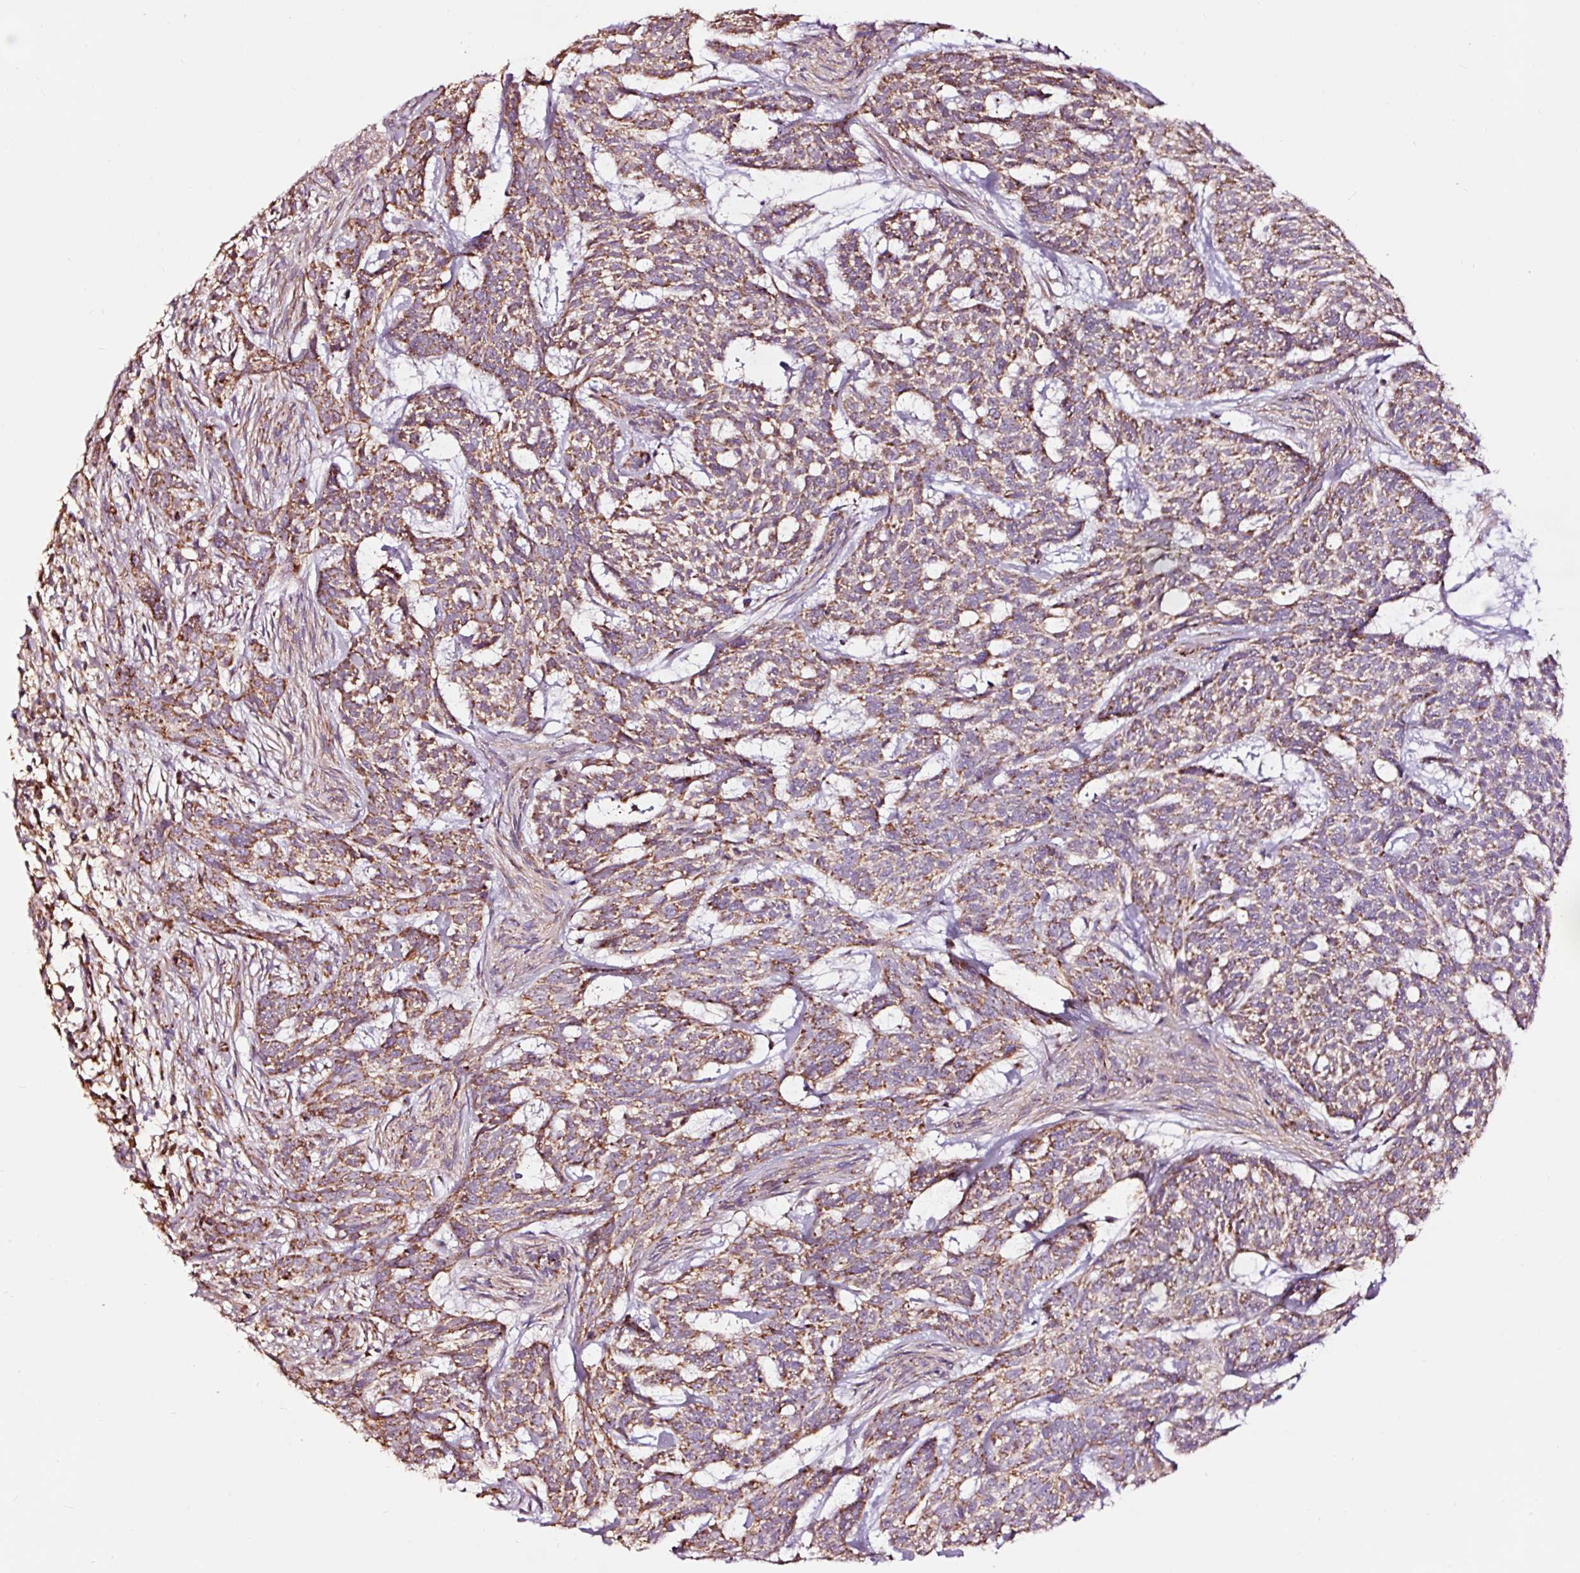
{"staining": {"intensity": "moderate", "quantity": ">75%", "location": "cytoplasmic/membranous"}, "tissue": "skin cancer", "cell_type": "Tumor cells", "image_type": "cancer", "snomed": [{"axis": "morphology", "description": "Basal cell carcinoma"}, {"axis": "topography", "description": "Skin"}], "caption": "Human skin cancer (basal cell carcinoma) stained with a brown dye shows moderate cytoplasmic/membranous positive positivity in about >75% of tumor cells.", "gene": "TPM1", "patient": {"sex": "female", "age": 93}}